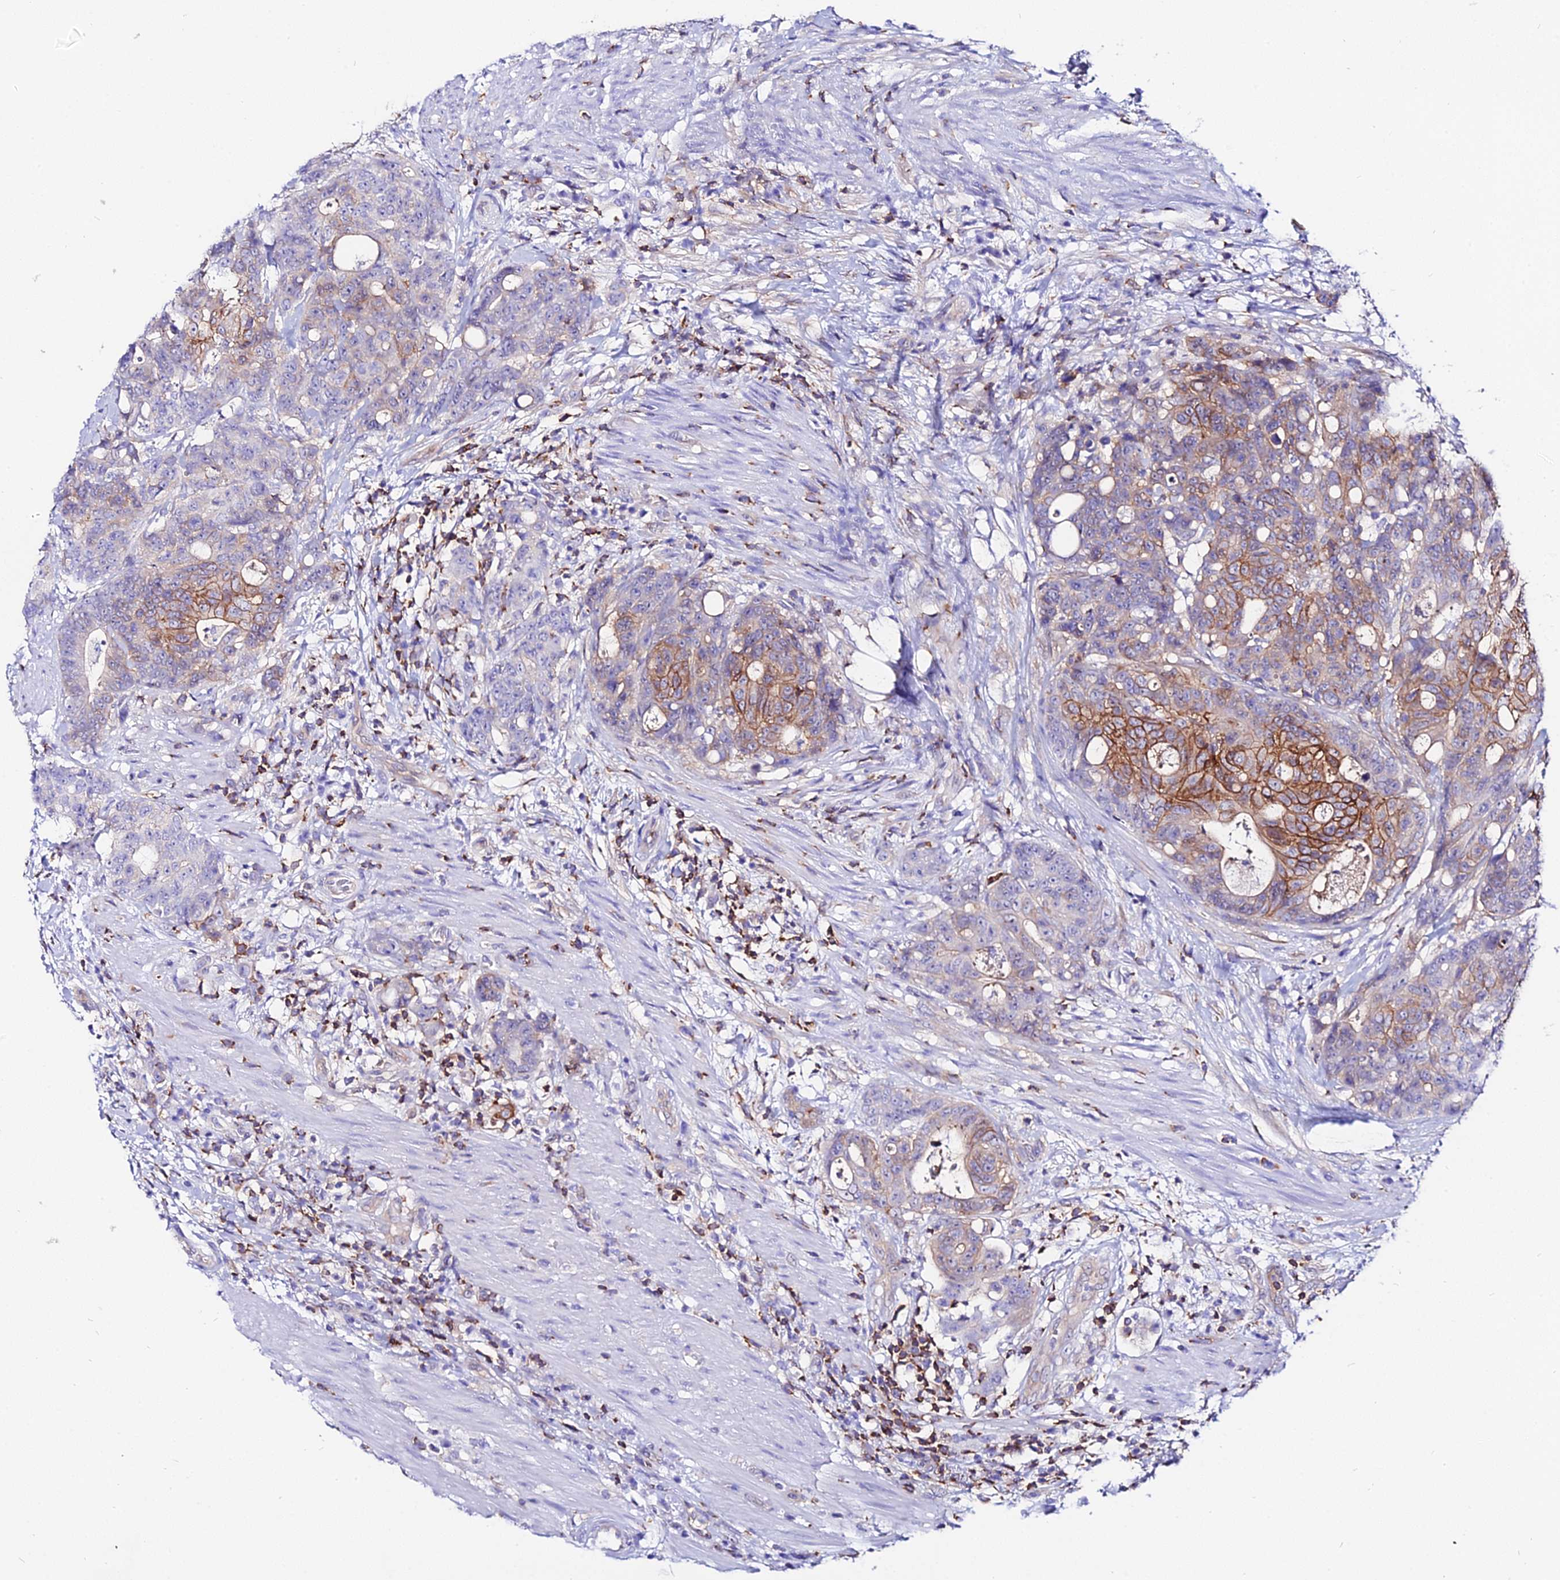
{"staining": {"intensity": "moderate", "quantity": "25%-75%", "location": "cytoplasmic/membranous"}, "tissue": "colorectal cancer", "cell_type": "Tumor cells", "image_type": "cancer", "snomed": [{"axis": "morphology", "description": "Adenocarcinoma, NOS"}, {"axis": "topography", "description": "Colon"}], "caption": "DAB immunohistochemical staining of human colorectal adenocarcinoma demonstrates moderate cytoplasmic/membranous protein staining in approximately 25%-75% of tumor cells. The staining was performed using DAB to visualize the protein expression in brown, while the nuclei were stained in blue with hematoxylin (Magnification: 20x).", "gene": "S100A16", "patient": {"sex": "female", "age": 82}}